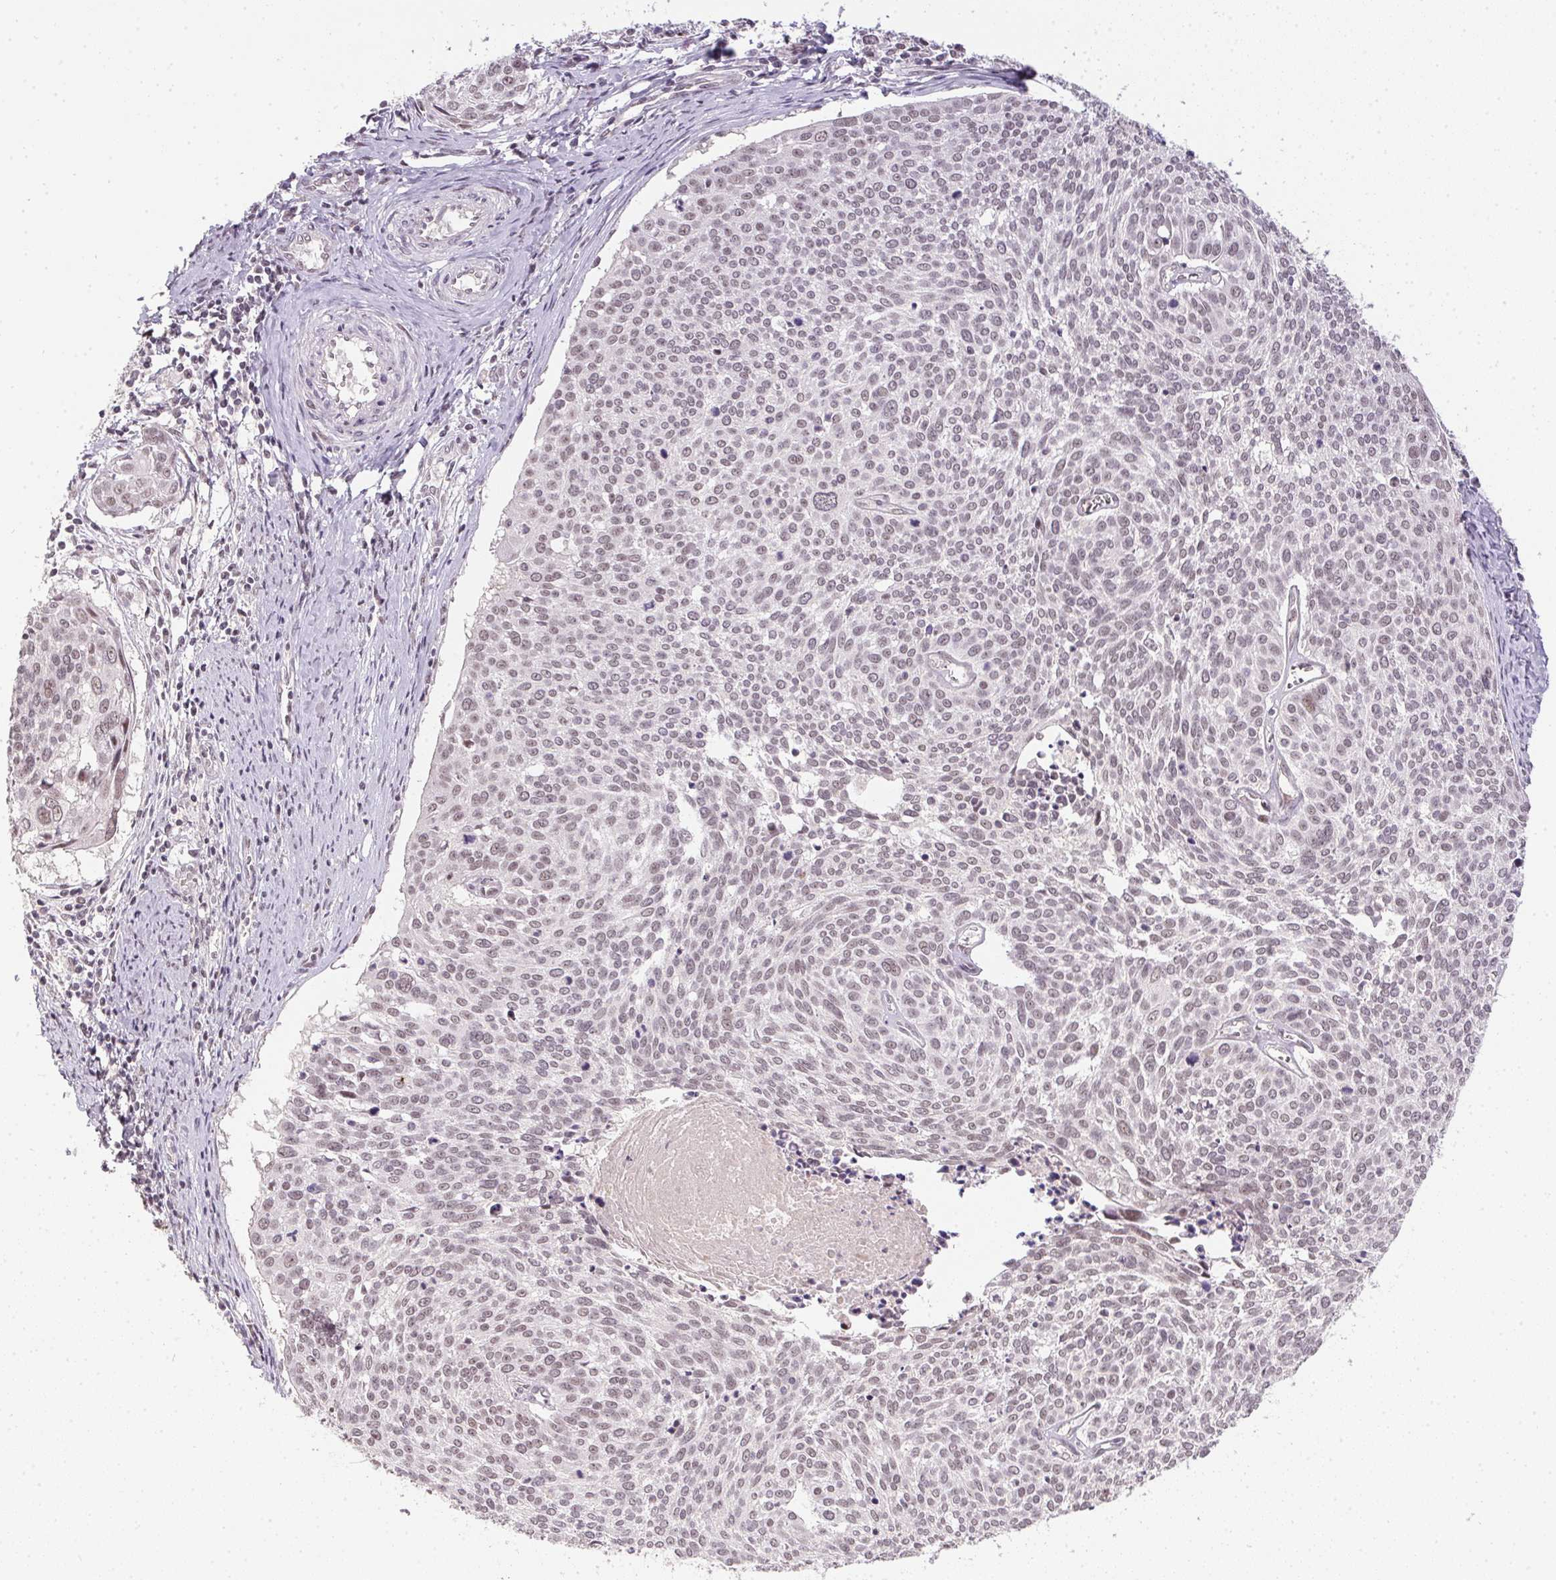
{"staining": {"intensity": "weak", "quantity": "25%-75%", "location": "nuclear"}, "tissue": "cervical cancer", "cell_type": "Tumor cells", "image_type": "cancer", "snomed": [{"axis": "morphology", "description": "Squamous cell carcinoma, NOS"}, {"axis": "topography", "description": "Cervix"}], "caption": "Immunohistochemistry (IHC) micrograph of neoplastic tissue: human squamous cell carcinoma (cervical) stained using immunohistochemistry displays low levels of weak protein expression localized specifically in the nuclear of tumor cells, appearing as a nuclear brown color.", "gene": "KDM4D", "patient": {"sex": "female", "age": 39}}